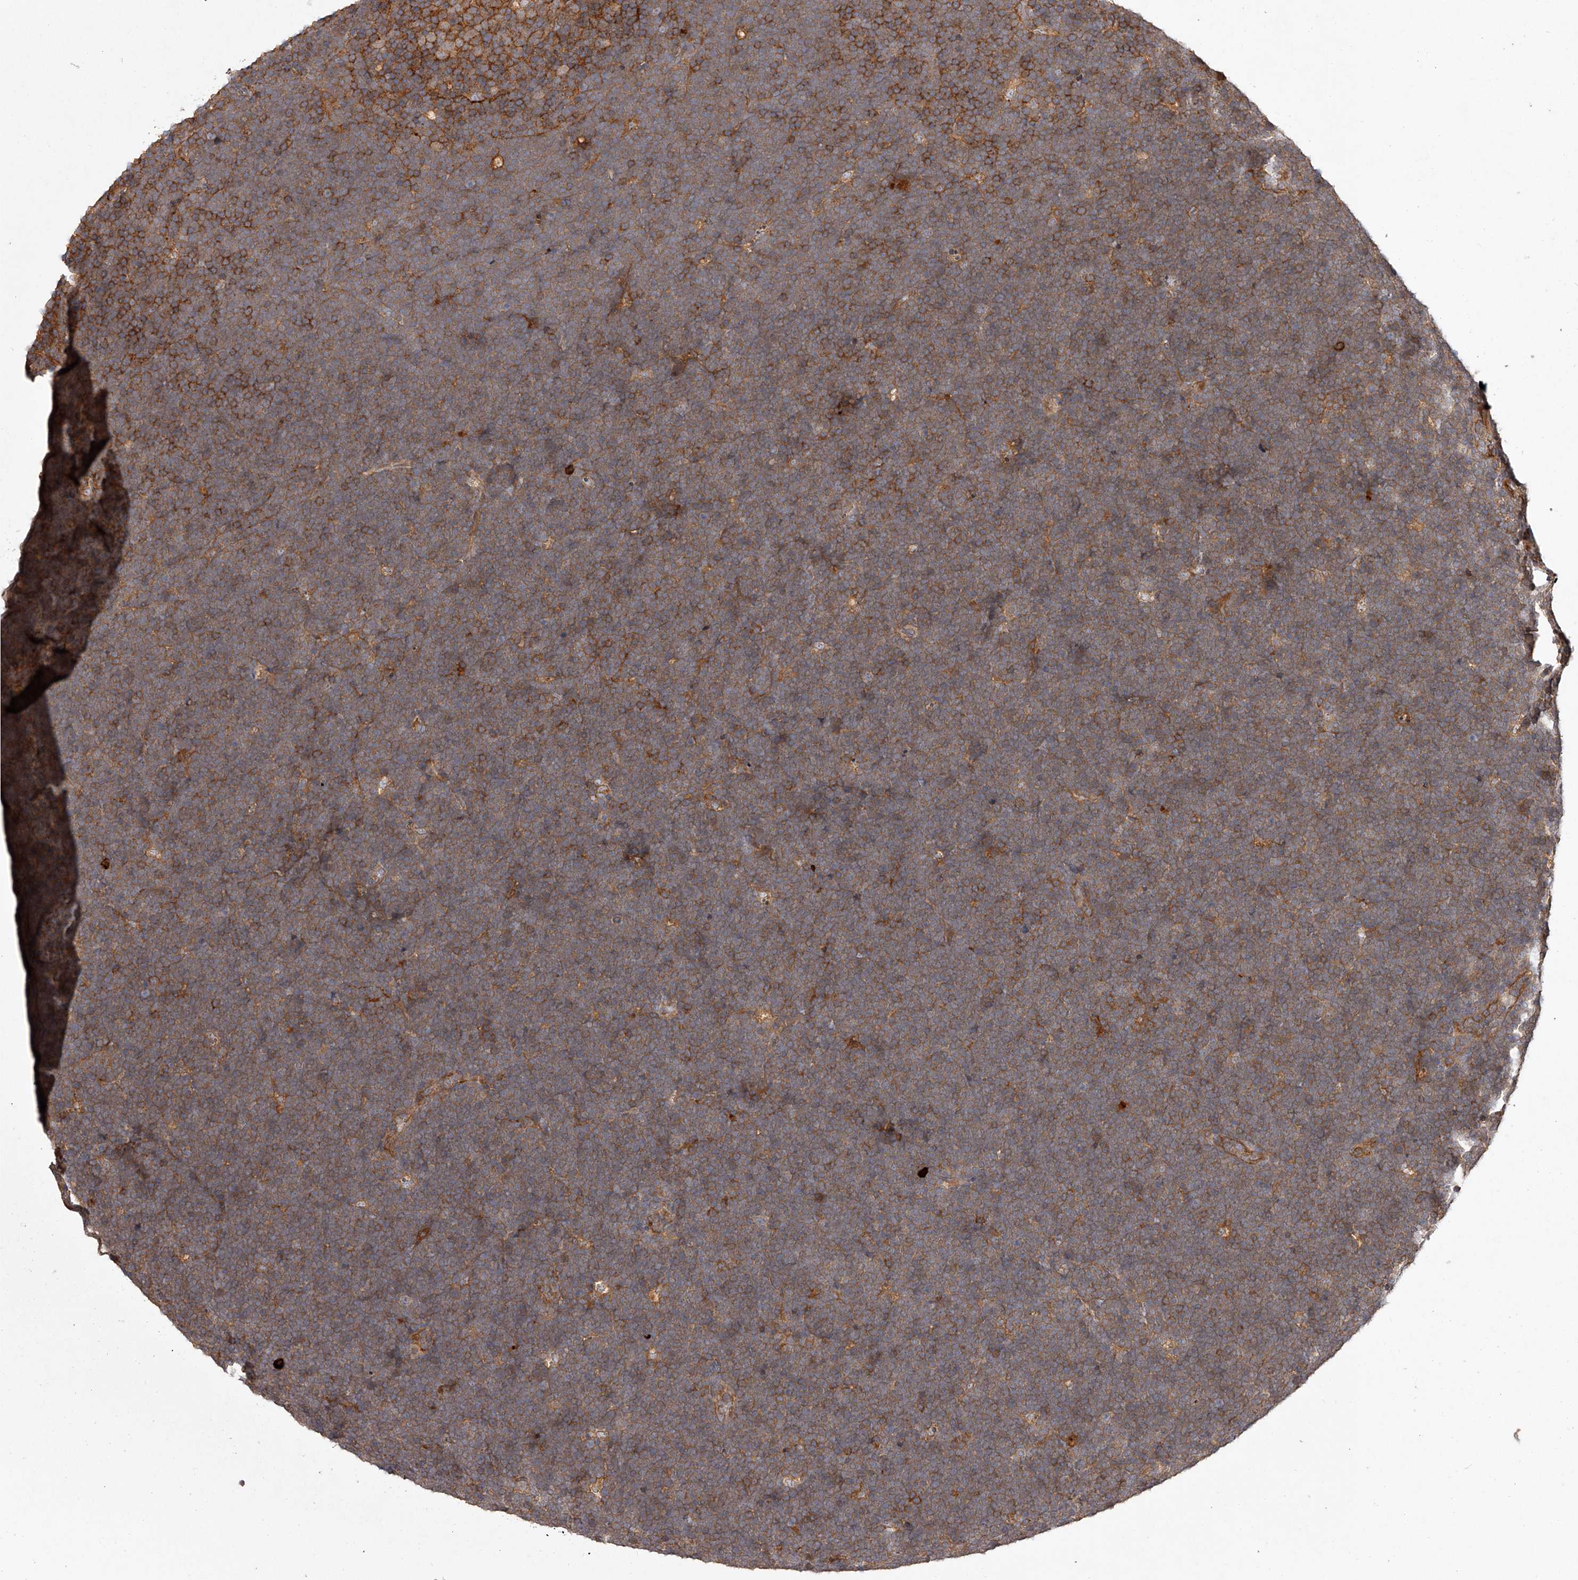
{"staining": {"intensity": "moderate", "quantity": ">75%", "location": "cytoplasmic/membranous"}, "tissue": "lymphoma", "cell_type": "Tumor cells", "image_type": "cancer", "snomed": [{"axis": "morphology", "description": "Malignant lymphoma, non-Hodgkin's type, High grade"}, {"axis": "topography", "description": "Lymph node"}], "caption": "Immunohistochemistry (DAB (3,3'-diaminobenzidine)) staining of human high-grade malignant lymphoma, non-Hodgkin's type demonstrates moderate cytoplasmic/membranous protein positivity in about >75% of tumor cells.", "gene": "CRYZL1", "patient": {"sex": "male", "age": 13}}